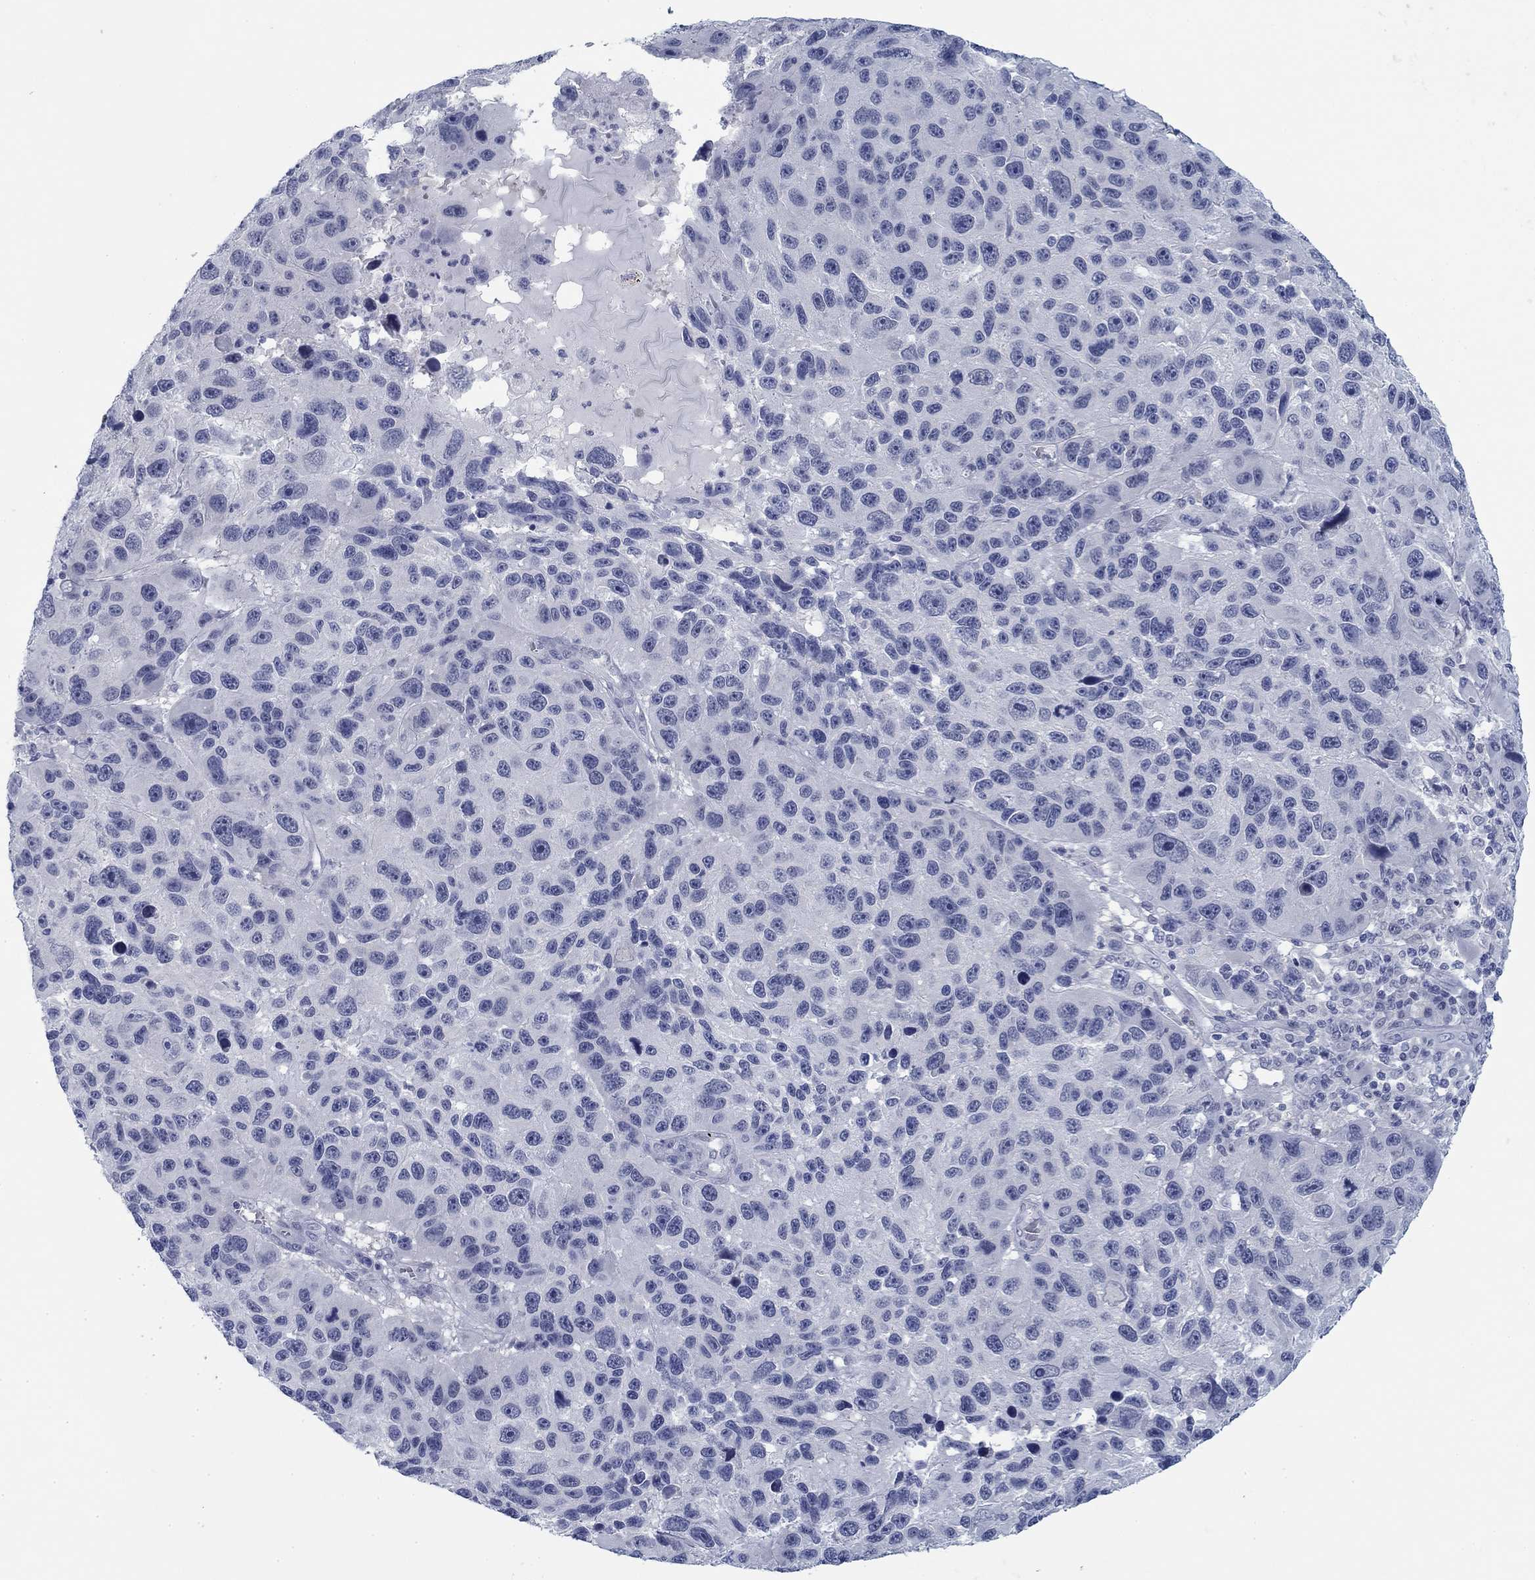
{"staining": {"intensity": "negative", "quantity": "none", "location": "none"}, "tissue": "melanoma", "cell_type": "Tumor cells", "image_type": "cancer", "snomed": [{"axis": "morphology", "description": "Malignant melanoma, NOS"}, {"axis": "topography", "description": "Skin"}], "caption": "This image is of melanoma stained with immunohistochemistry to label a protein in brown with the nuclei are counter-stained blue. There is no staining in tumor cells.", "gene": "DNAL1", "patient": {"sex": "male", "age": 53}}